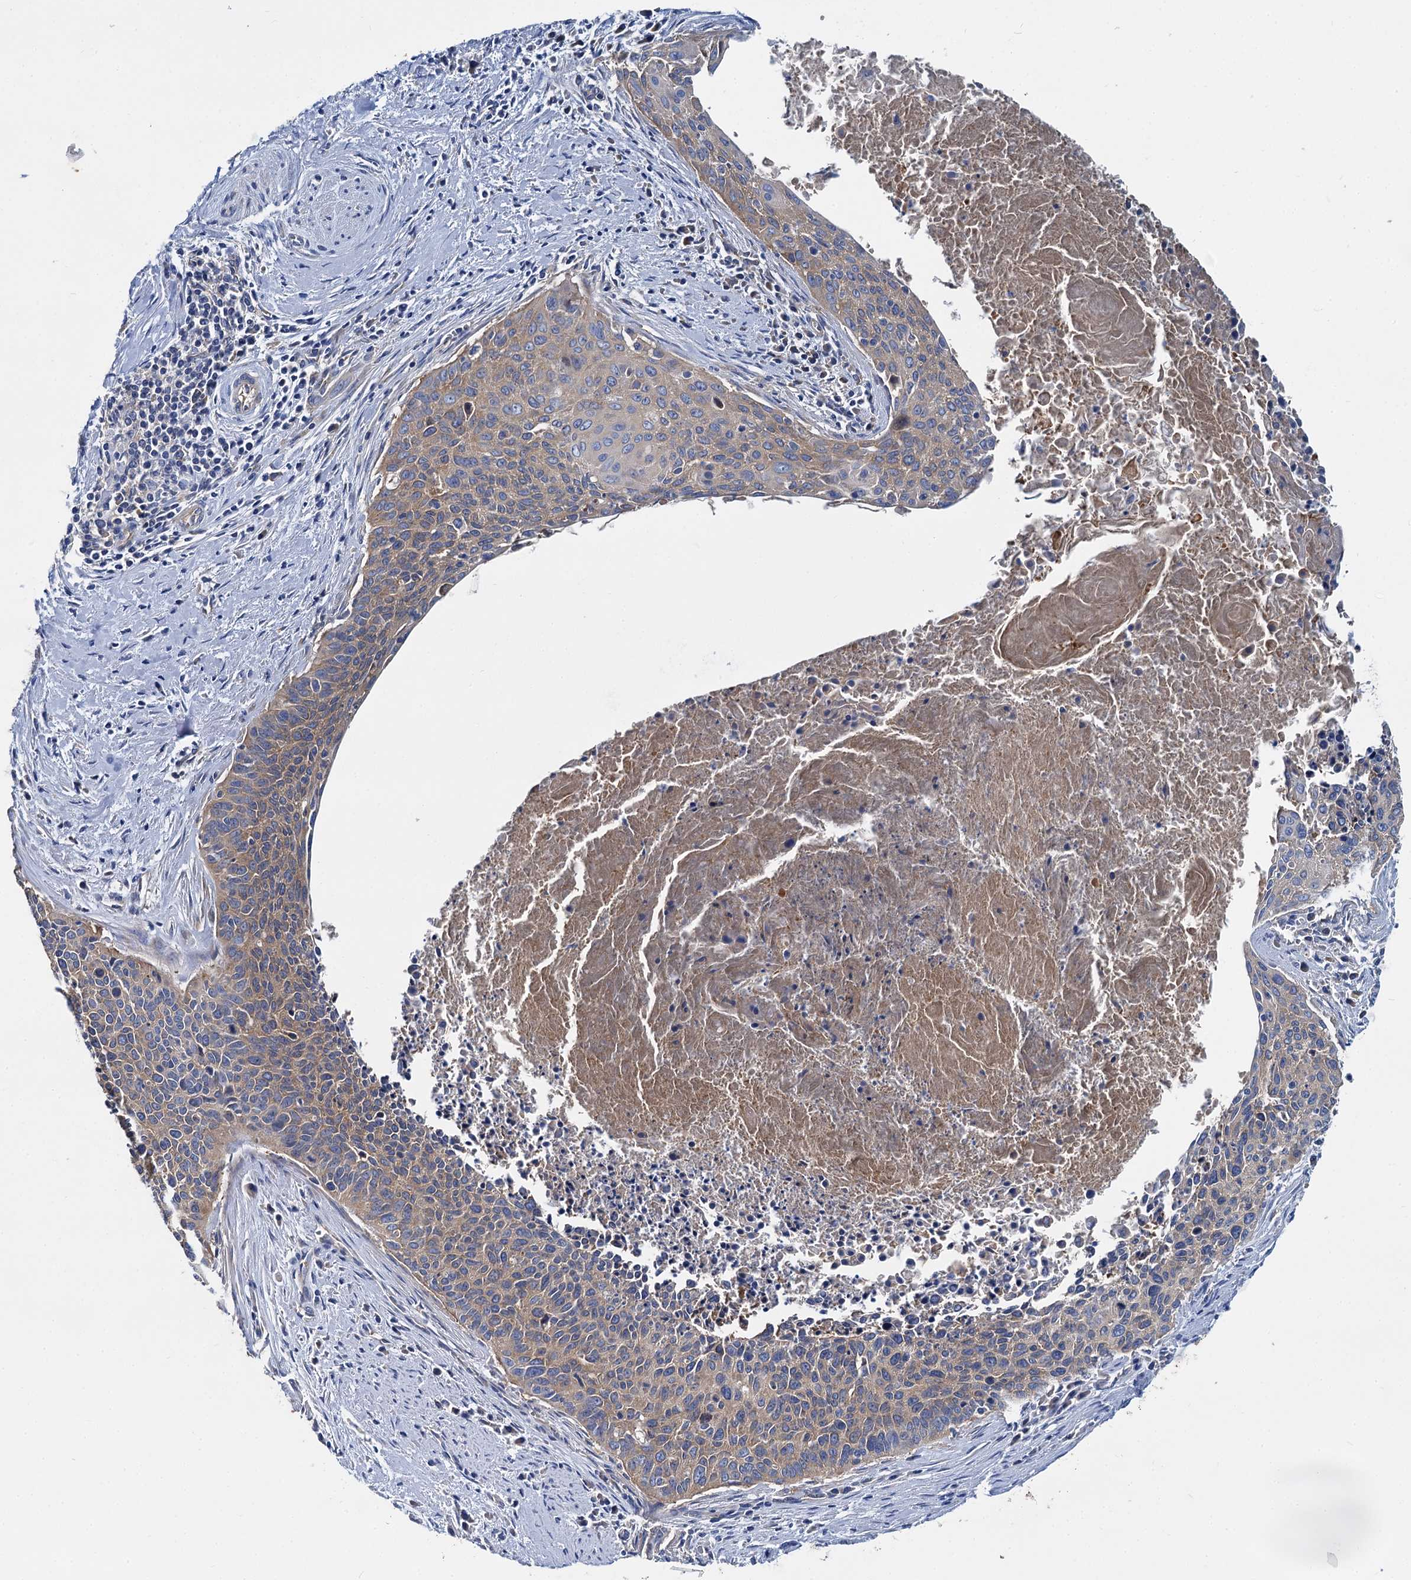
{"staining": {"intensity": "weak", "quantity": "25%-75%", "location": "cytoplasmic/membranous"}, "tissue": "cervical cancer", "cell_type": "Tumor cells", "image_type": "cancer", "snomed": [{"axis": "morphology", "description": "Squamous cell carcinoma, NOS"}, {"axis": "topography", "description": "Cervix"}], "caption": "Immunohistochemistry (IHC) of squamous cell carcinoma (cervical) shows low levels of weak cytoplasmic/membranous positivity in approximately 25%-75% of tumor cells.", "gene": "QARS1", "patient": {"sex": "female", "age": 55}}